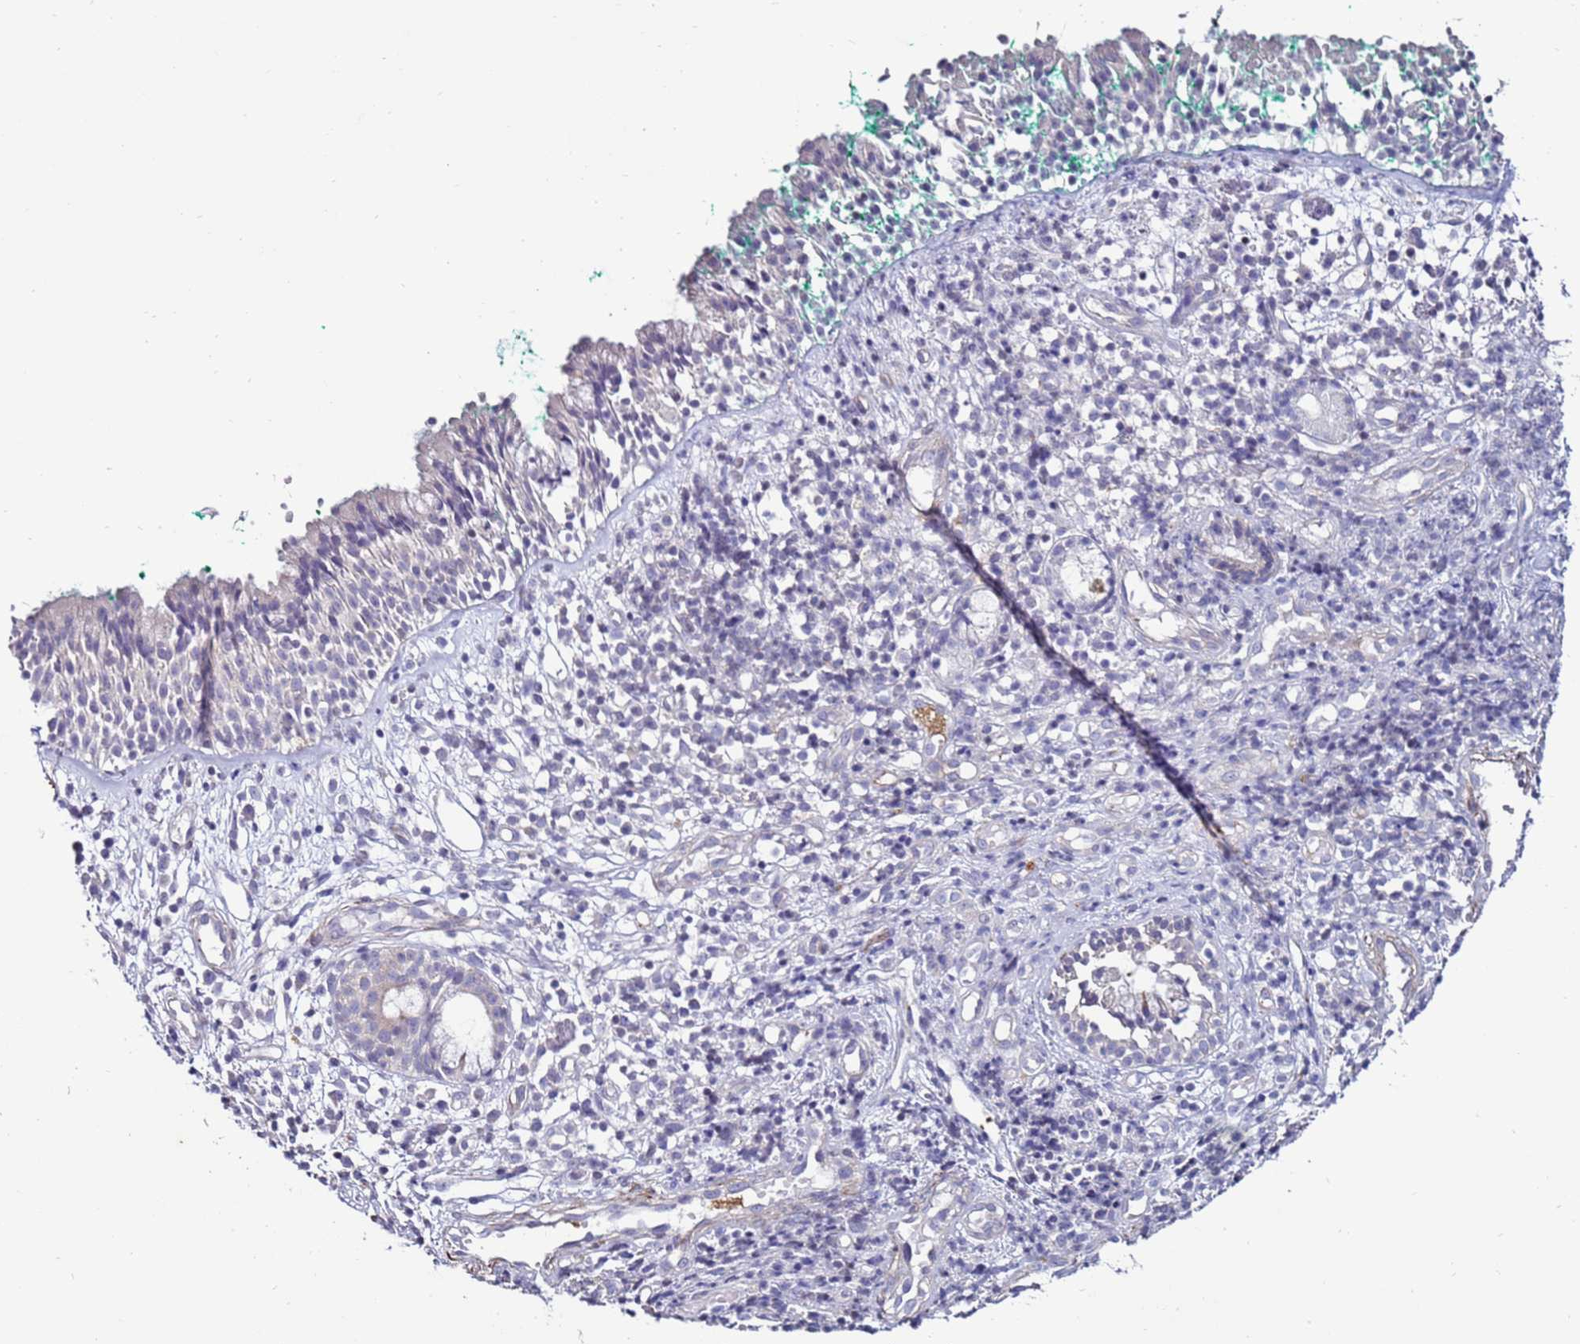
{"staining": {"intensity": "negative", "quantity": "none", "location": "none"}, "tissue": "adipose tissue", "cell_type": "Adipocytes", "image_type": "normal", "snomed": [{"axis": "morphology", "description": "Normal tissue, NOS"}, {"axis": "morphology", "description": "Basal cell carcinoma"}, {"axis": "topography", "description": "Cartilage tissue"}, {"axis": "topography", "description": "Nasopharynx"}, {"axis": "topography", "description": "Oral tissue"}], "caption": "Adipose tissue was stained to show a protein in brown. There is no significant expression in adipocytes. The staining is performed using DAB (3,3'-diaminobenzidine) brown chromogen with nuclei counter-stained in using hematoxylin.", "gene": "CLEC4M", "patient": {"sex": "female", "age": 77}}